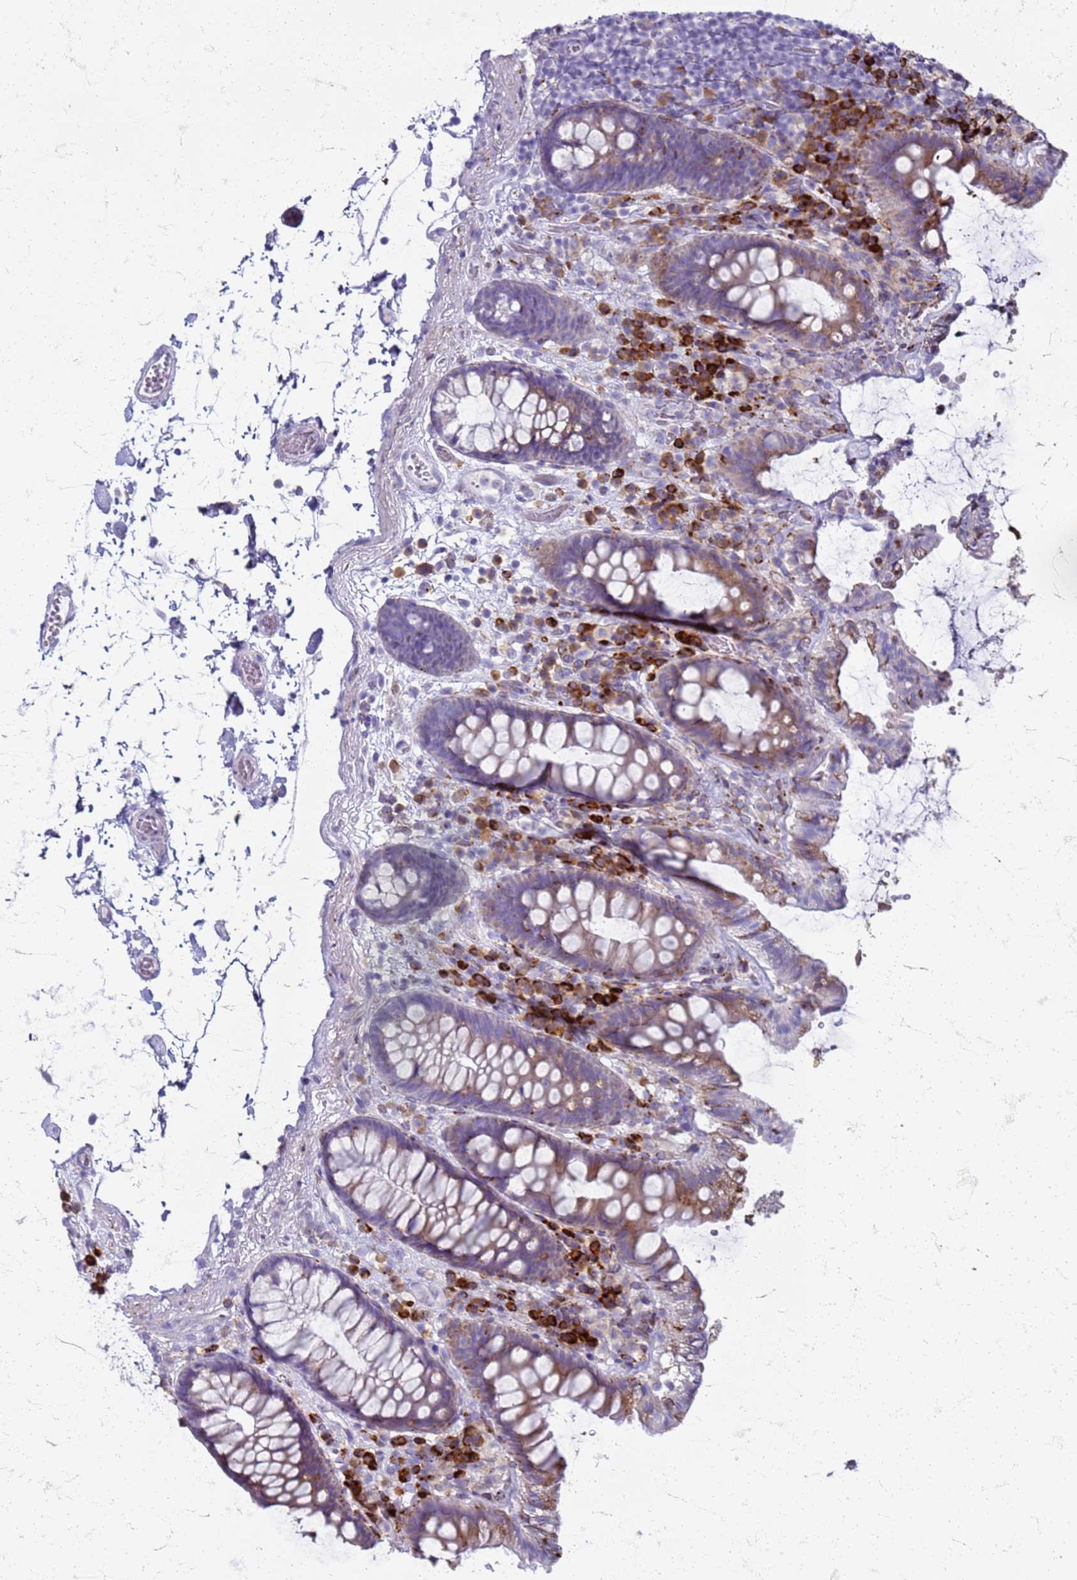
{"staining": {"intensity": "weak", "quantity": "<25%", "location": "cytoplasmic/membranous"}, "tissue": "colon", "cell_type": "Endothelial cells", "image_type": "normal", "snomed": [{"axis": "morphology", "description": "Normal tissue, NOS"}, {"axis": "topography", "description": "Colon"}], "caption": "Endothelial cells are negative for protein expression in benign human colon. The staining is performed using DAB (3,3'-diaminobenzidine) brown chromogen with nuclei counter-stained in using hematoxylin.", "gene": "PDK3", "patient": {"sex": "male", "age": 84}}